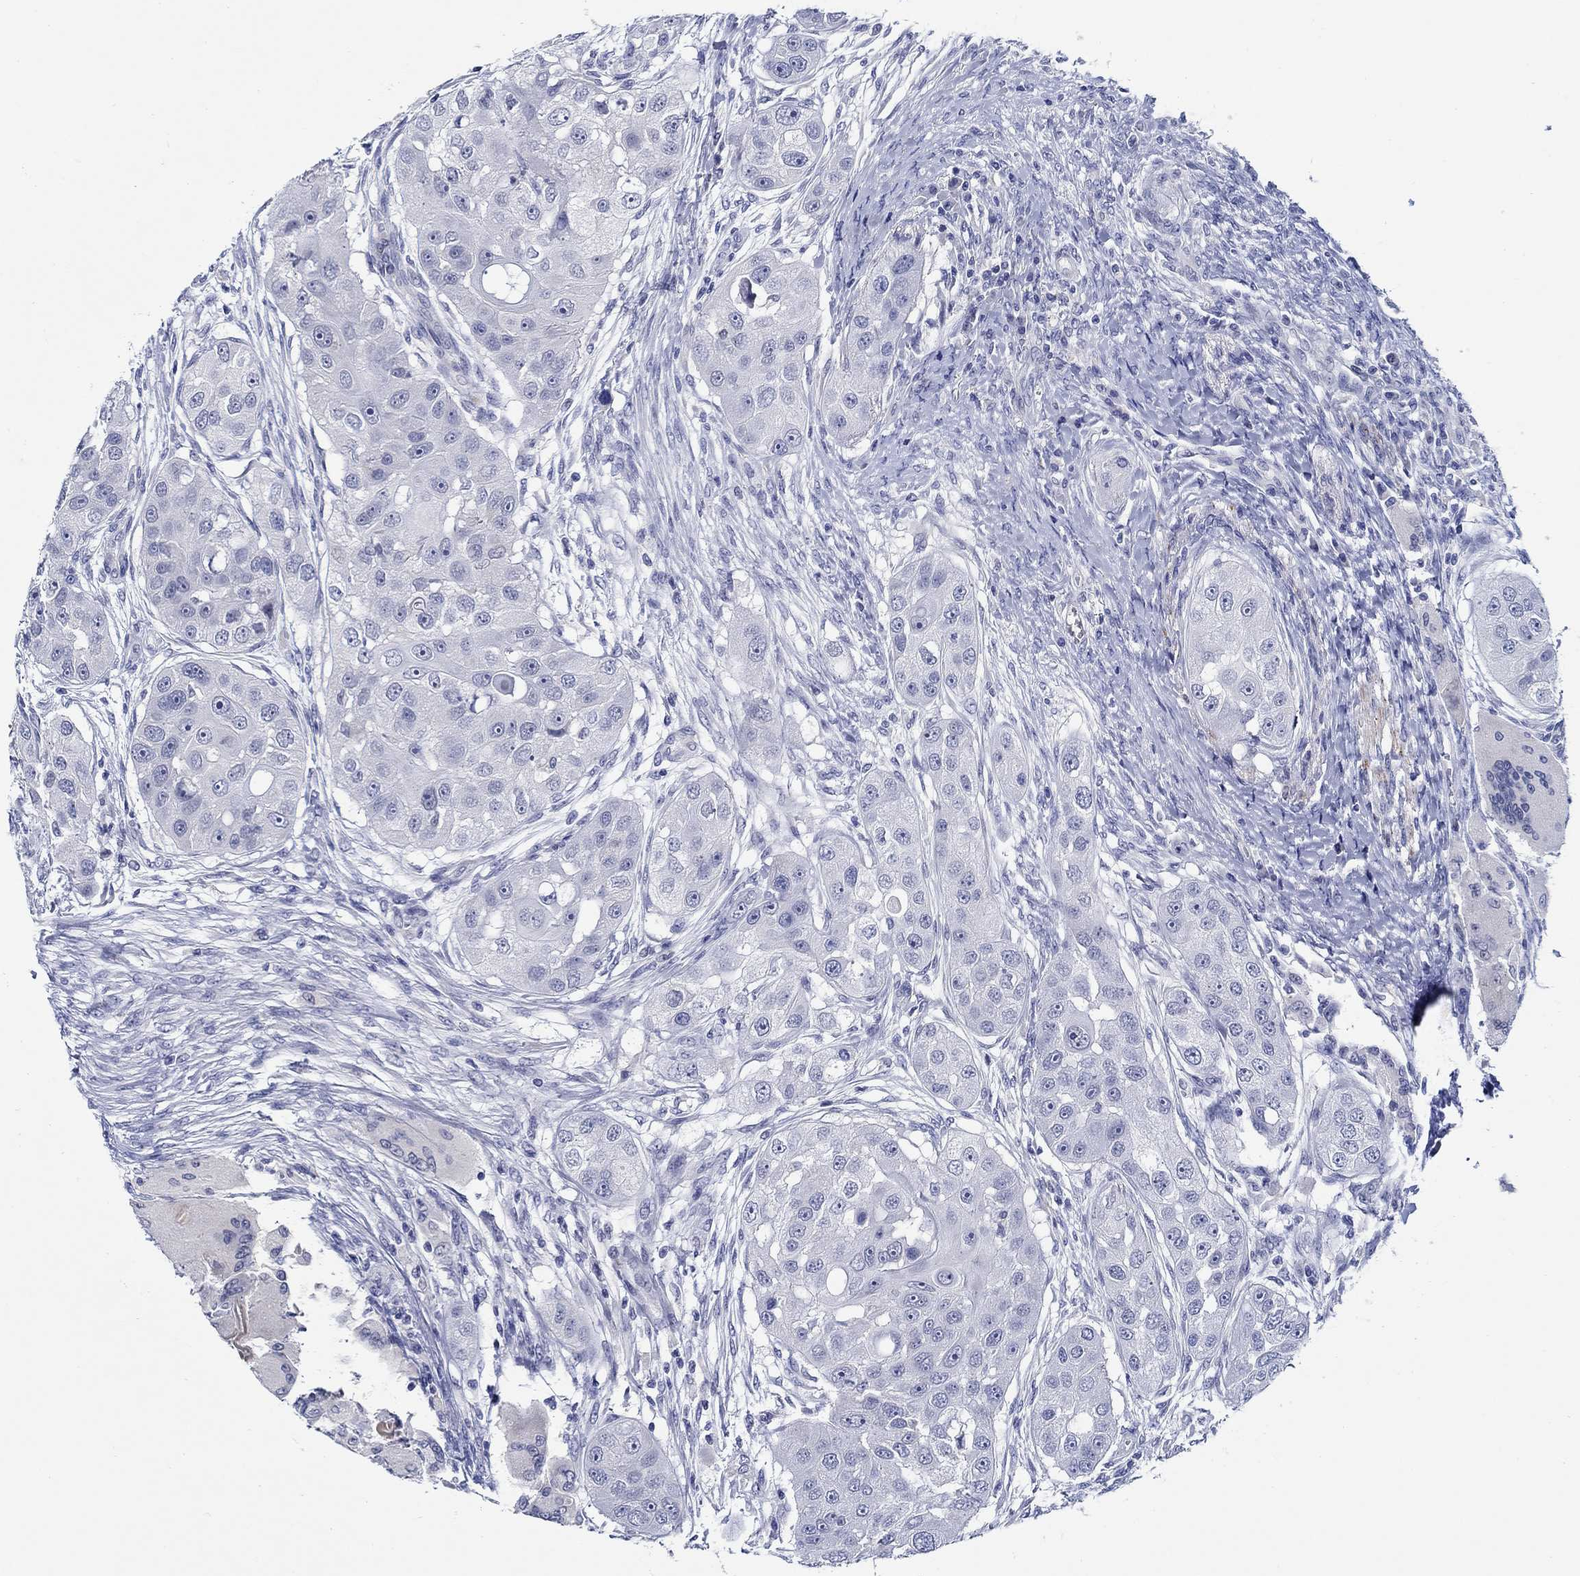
{"staining": {"intensity": "negative", "quantity": "none", "location": "none"}, "tissue": "head and neck cancer", "cell_type": "Tumor cells", "image_type": "cancer", "snomed": [{"axis": "morphology", "description": "Squamous cell carcinoma, NOS"}, {"axis": "topography", "description": "Head-Neck"}], "caption": "Tumor cells are negative for brown protein staining in head and neck cancer (squamous cell carcinoma).", "gene": "MC2R", "patient": {"sex": "male", "age": 51}}